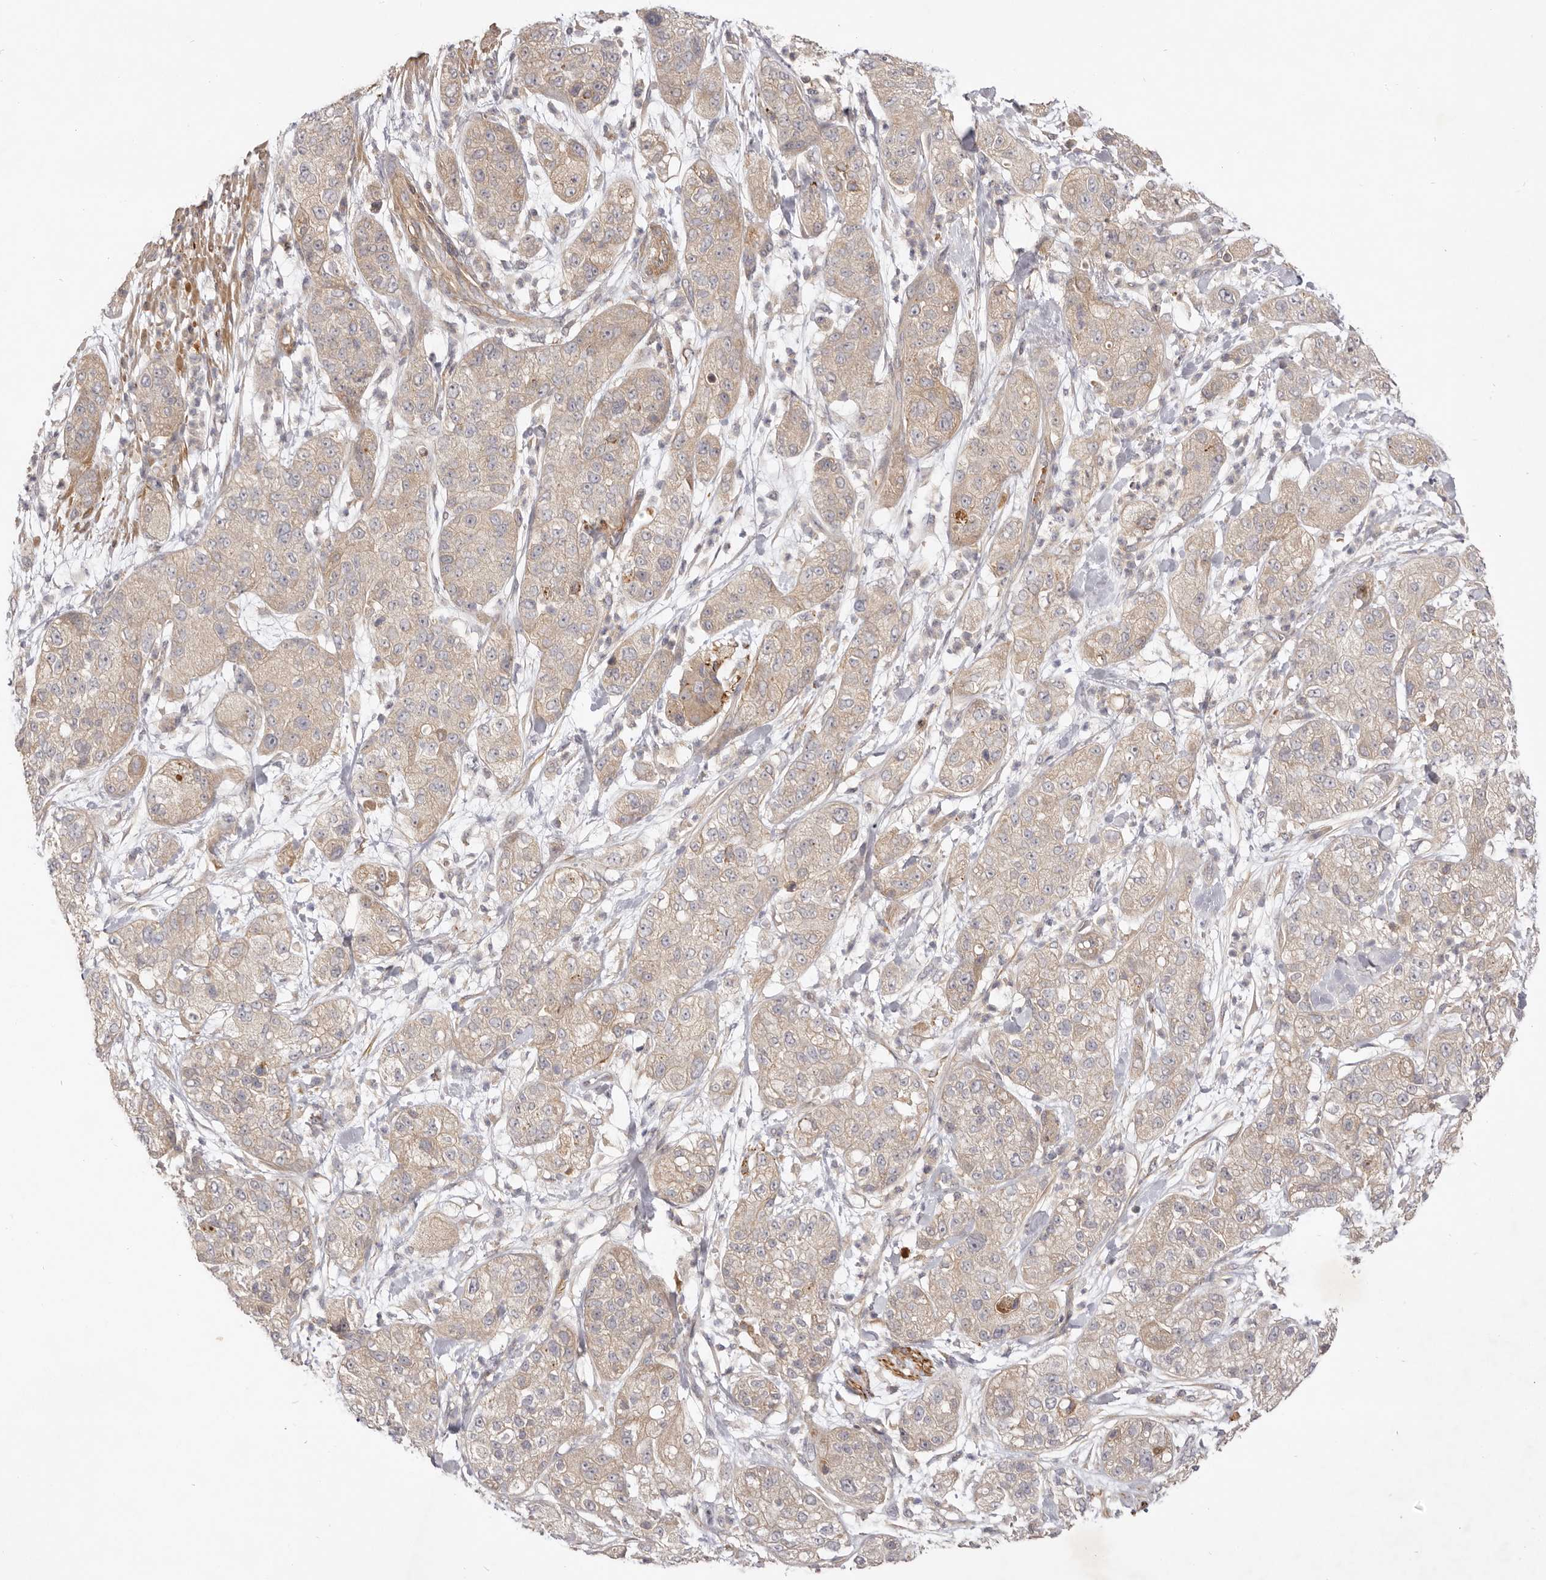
{"staining": {"intensity": "weak", "quantity": ">75%", "location": "cytoplasmic/membranous"}, "tissue": "pancreatic cancer", "cell_type": "Tumor cells", "image_type": "cancer", "snomed": [{"axis": "morphology", "description": "Adenocarcinoma, NOS"}, {"axis": "topography", "description": "Pancreas"}], "caption": "DAB (3,3'-diaminobenzidine) immunohistochemical staining of human adenocarcinoma (pancreatic) shows weak cytoplasmic/membranous protein expression in about >75% of tumor cells.", "gene": "ADAMTS9", "patient": {"sex": "female", "age": 78}}